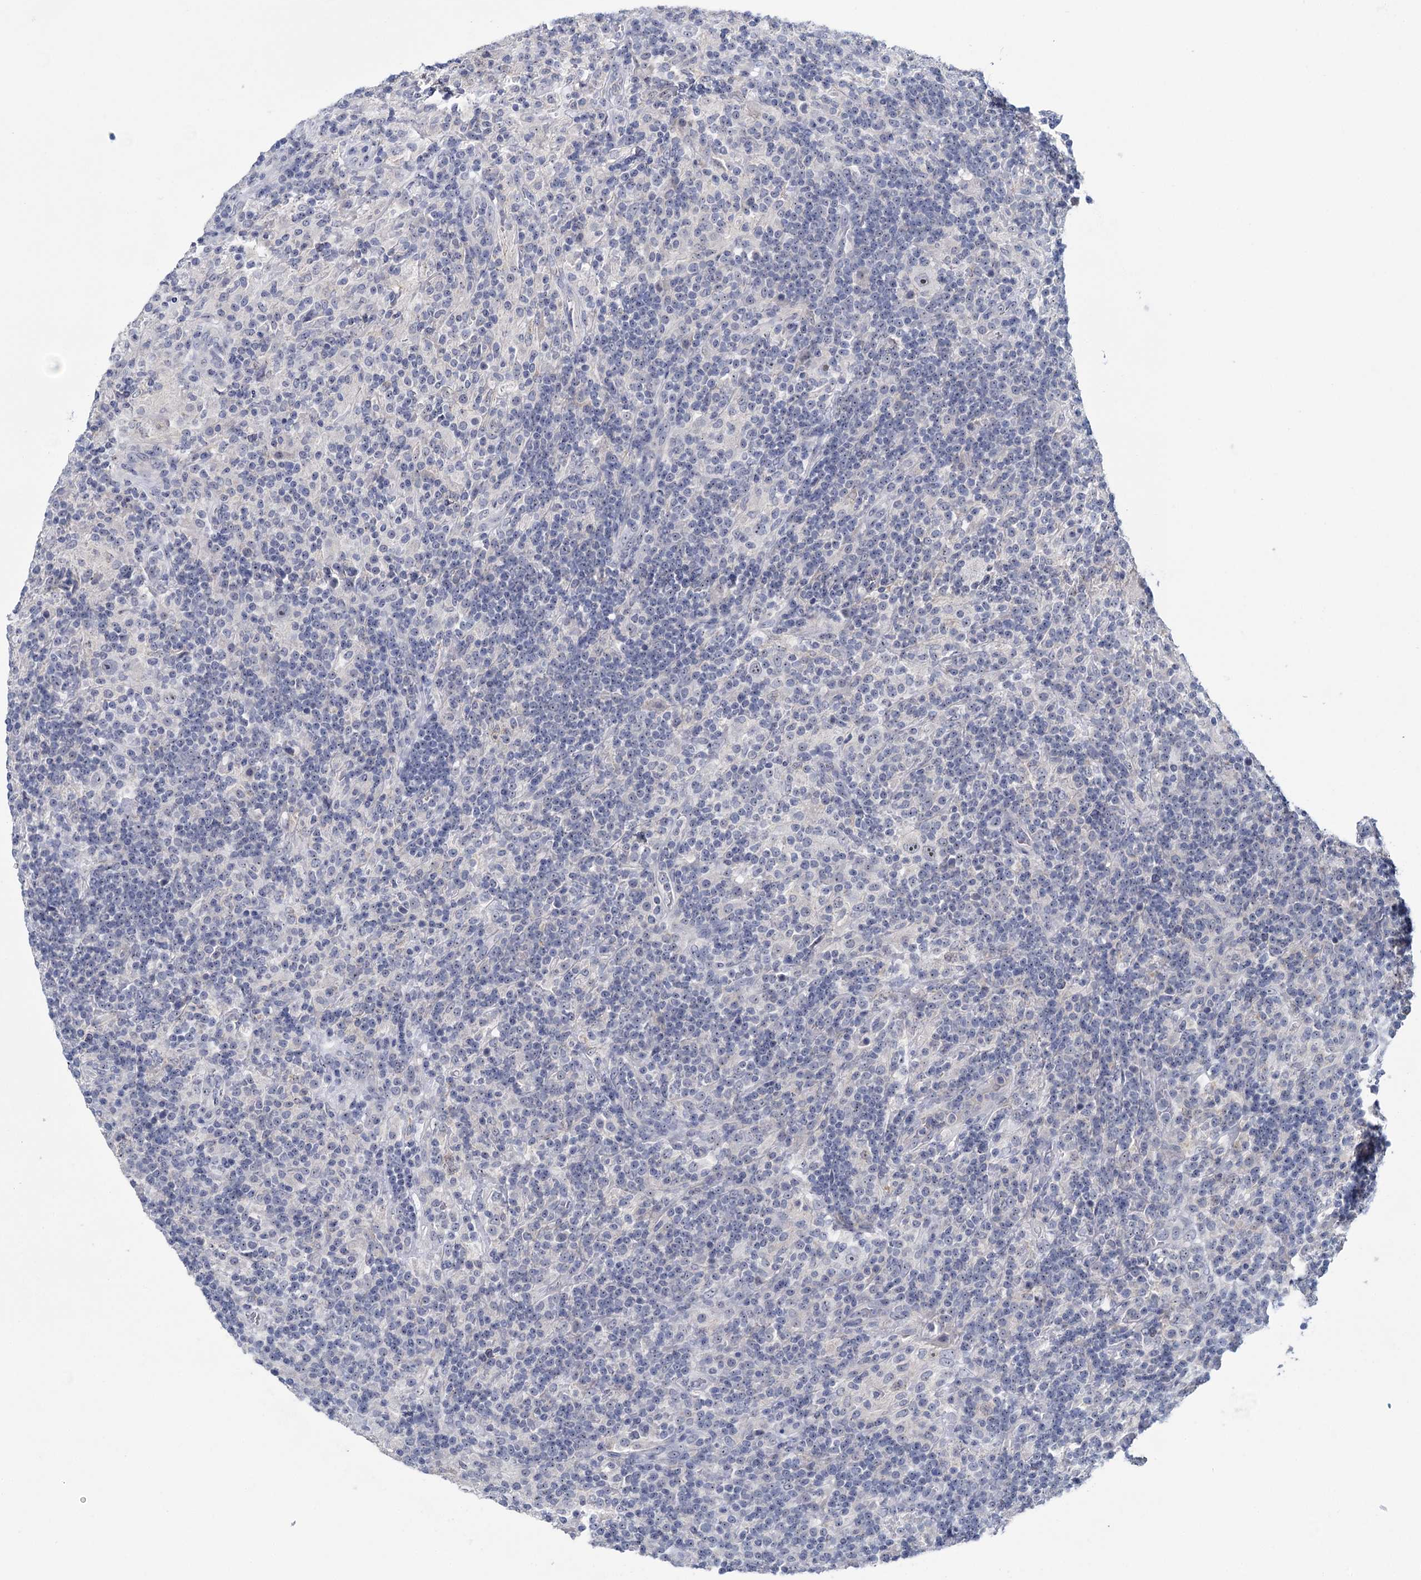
{"staining": {"intensity": "weak", "quantity": "25%-75%", "location": "nuclear"}, "tissue": "lymphoma", "cell_type": "Tumor cells", "image_type": "cancer", "snomed": [{"axis": "morphology", "description": "Hodgkin's disease, NOS"}, {"axis": "topography", "description": "Lymph node"}], "caption": "Human Hodgkin's disease stained for a protein (brown) shows weak nuclear positive staining in about 25%-75% of tumor cells.", "gene": "SFN", "patient": {"sex": "male", "age": 70}}